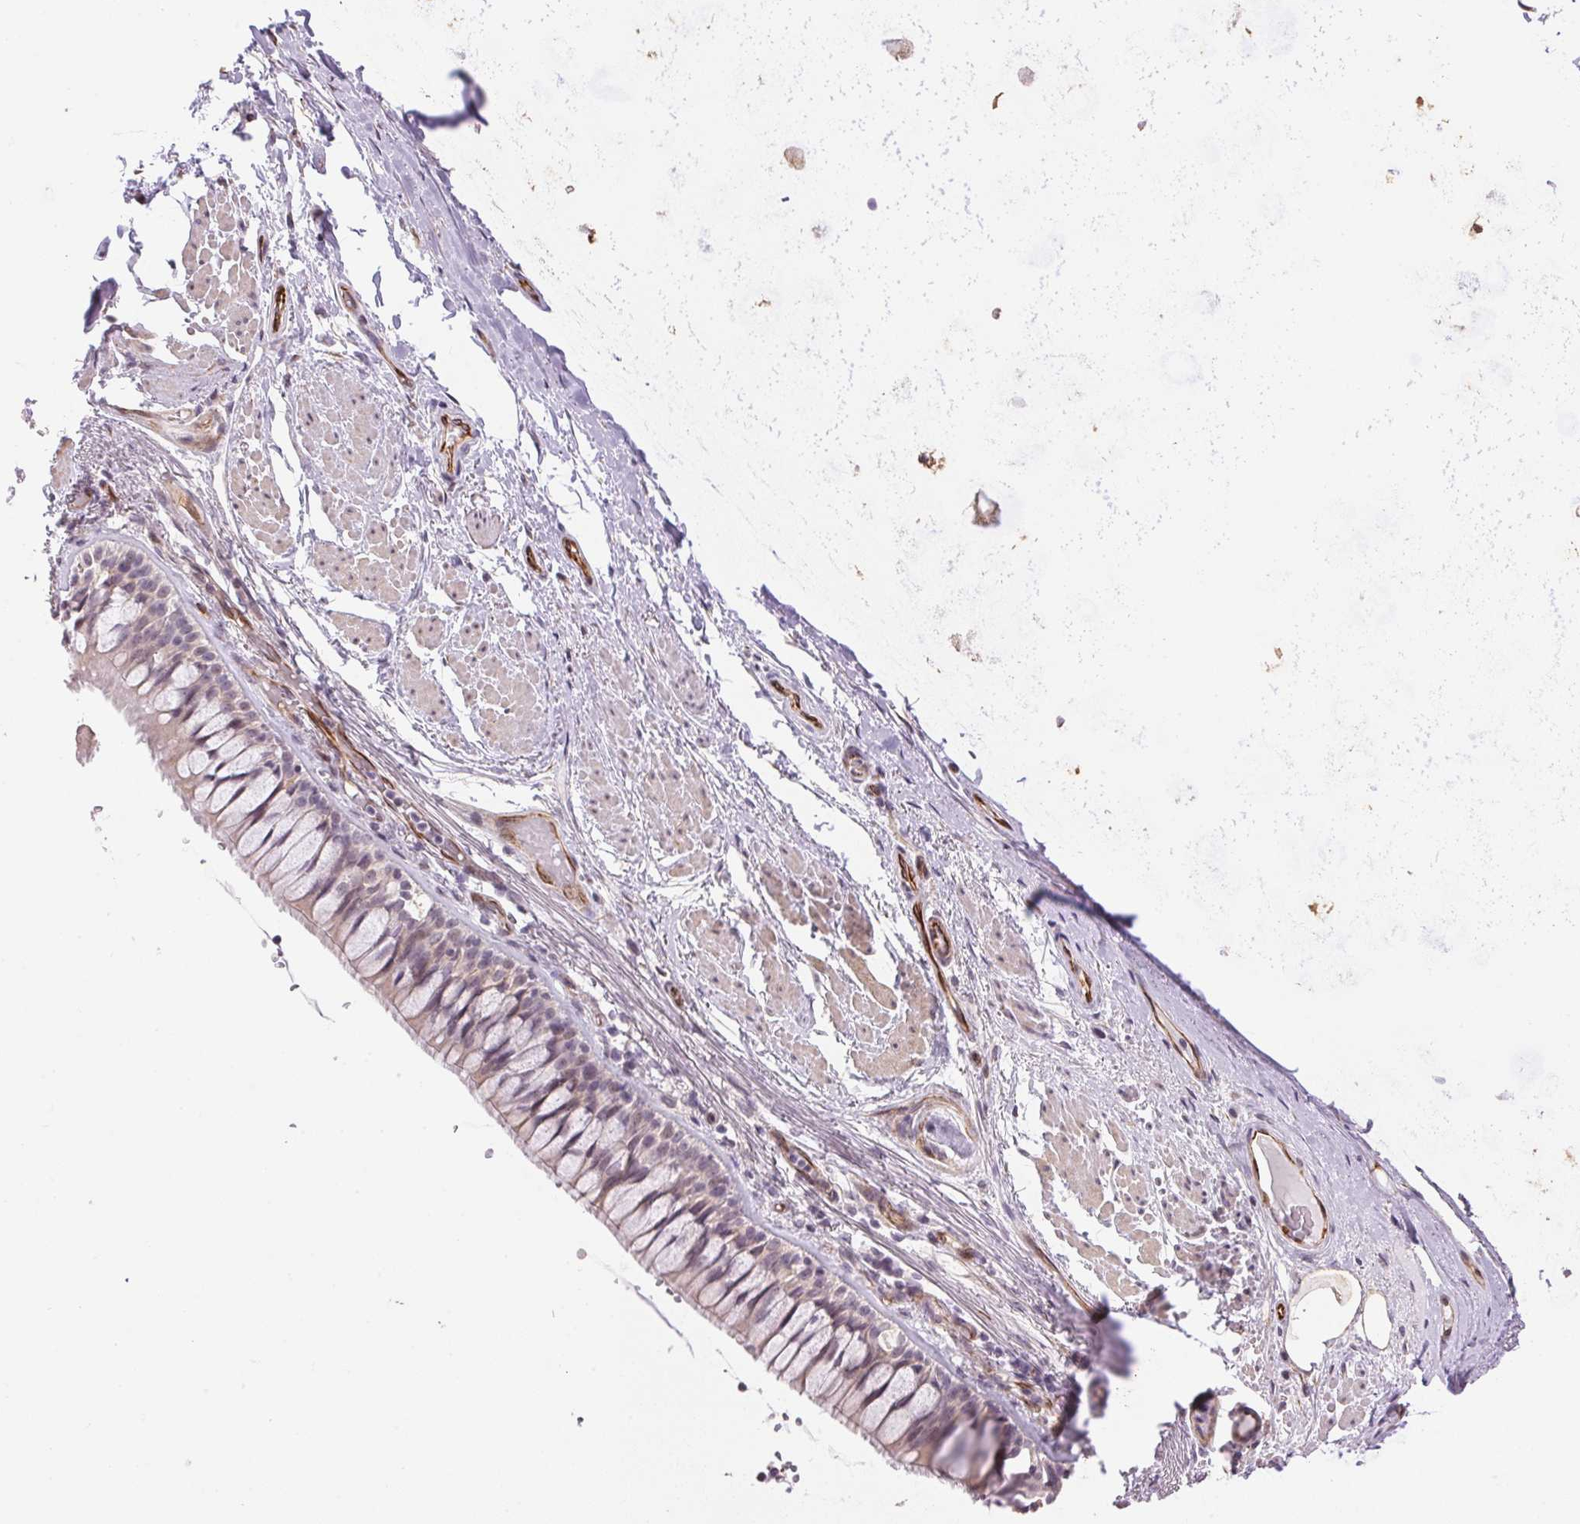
{"staining": {"intensity": "weak", "quantity": "<25%", "location": "cytoplasmic/membranous"}, "tissue": "soft tissue", "cell_type": "Fibroblasts", "image_type": "normal", "snomed": [{"axis": "morphology", "description": "Normal tissue, NOS"}, {"axis": "topography", "description": "Cartilage tissue"}, {"axis": "topography", "description": "Bronchus"}], "caption": "This is an immunohistochemistry (IHC) micrograph of benign soft tissue. There is no staining in fibroblasts.", "gene": "GYG2", "patient": {"sex": "male", "age": 64}}